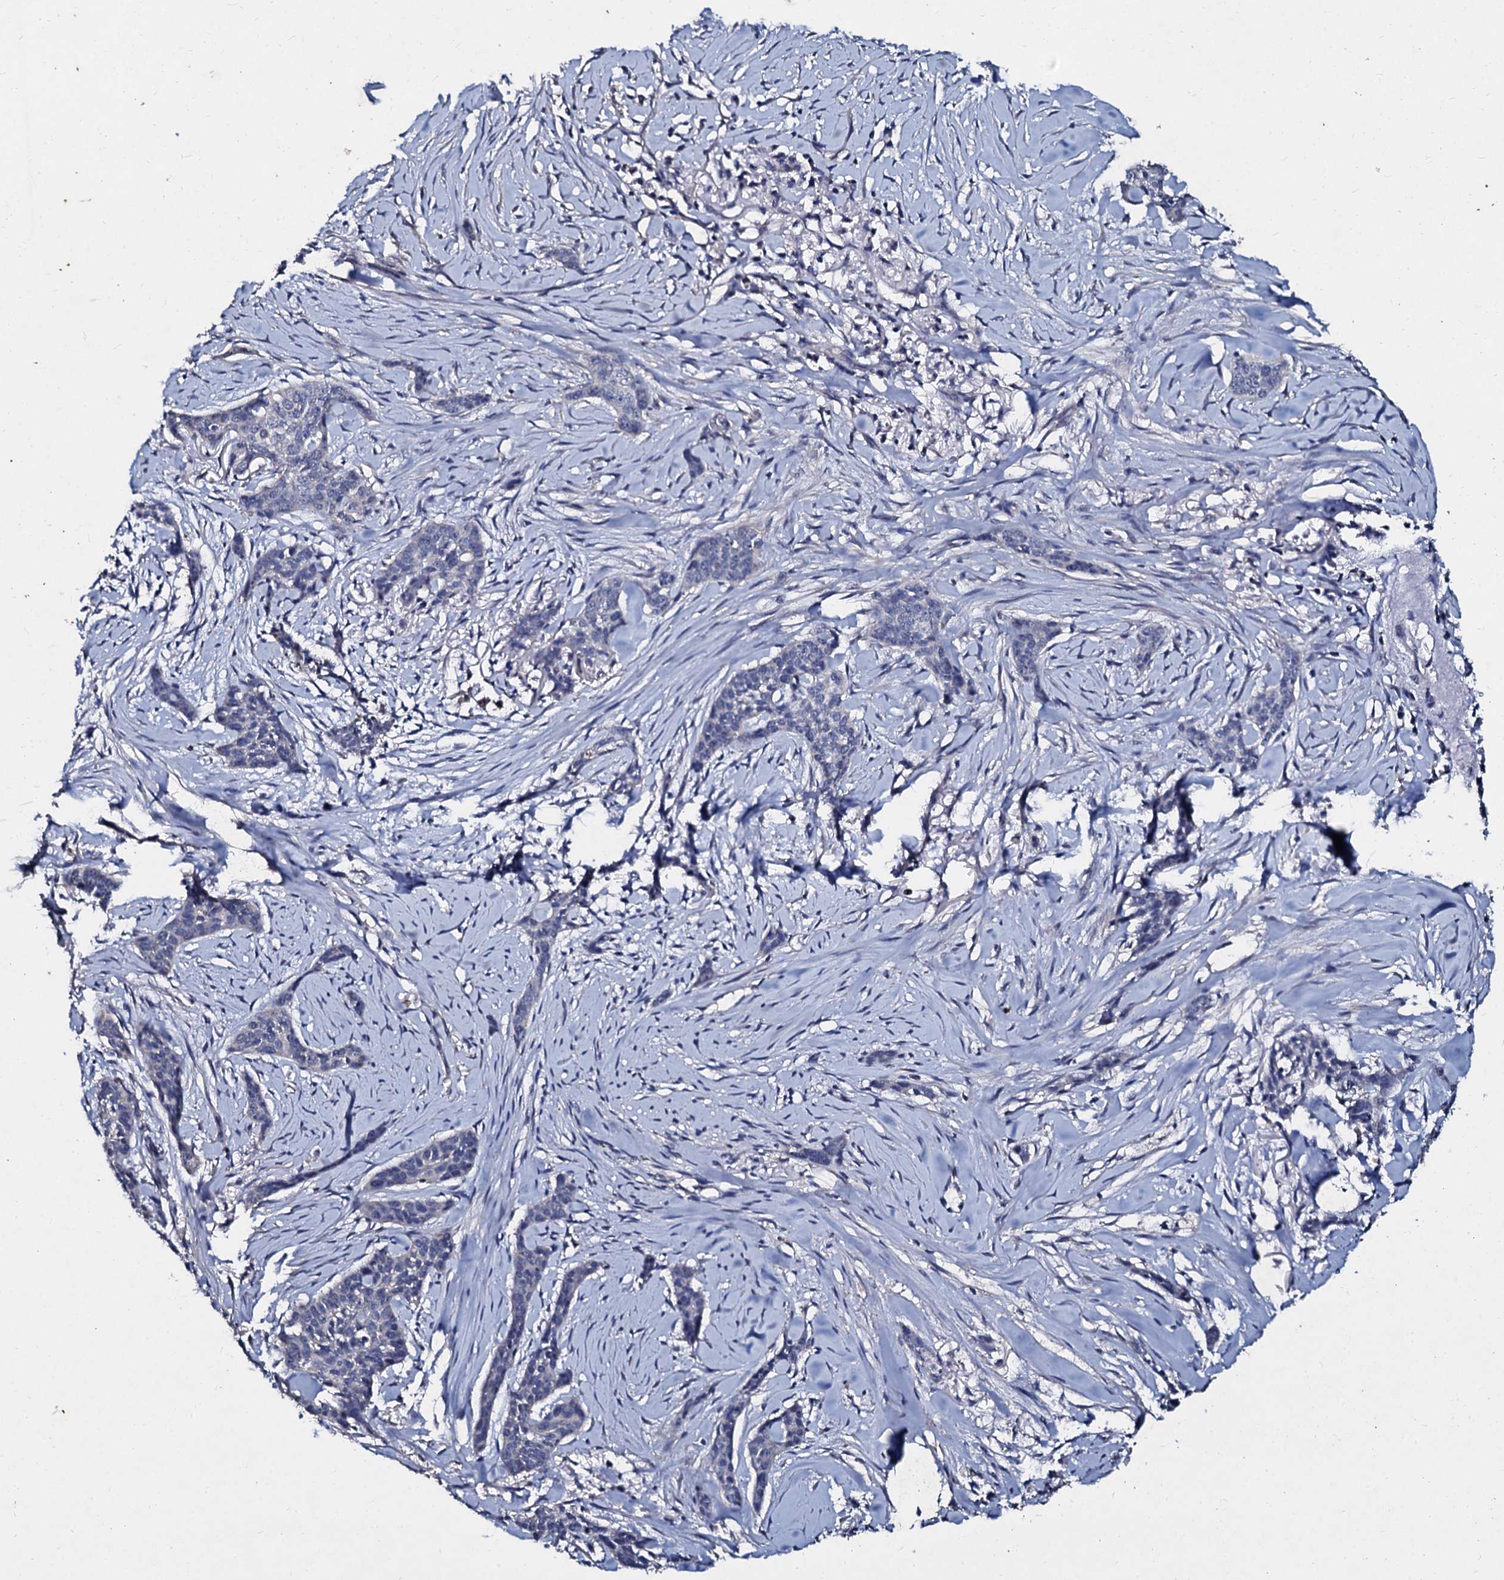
{"staining": {"intensity": "negative", "quantity": "none", "location": "none"}, "tissue": "skin cancer", "cell_type": "Tumor cells", "image_type": "cancer", "snomed": [{"axis": "morphology", "description": "Basal cell carcinoma"}, {"axis": "topography", "description": "Skin"}], "caption": "Immunohistochemistry (IHC) image of human skin cancer (basal cell carcinoma) stained for a protein (brown), which exhibits no positivity in tumor cells. (DAB IHC, high magnification).", "gene": "SLC37A4", "patient": {"sex": "female", "age": 64}}